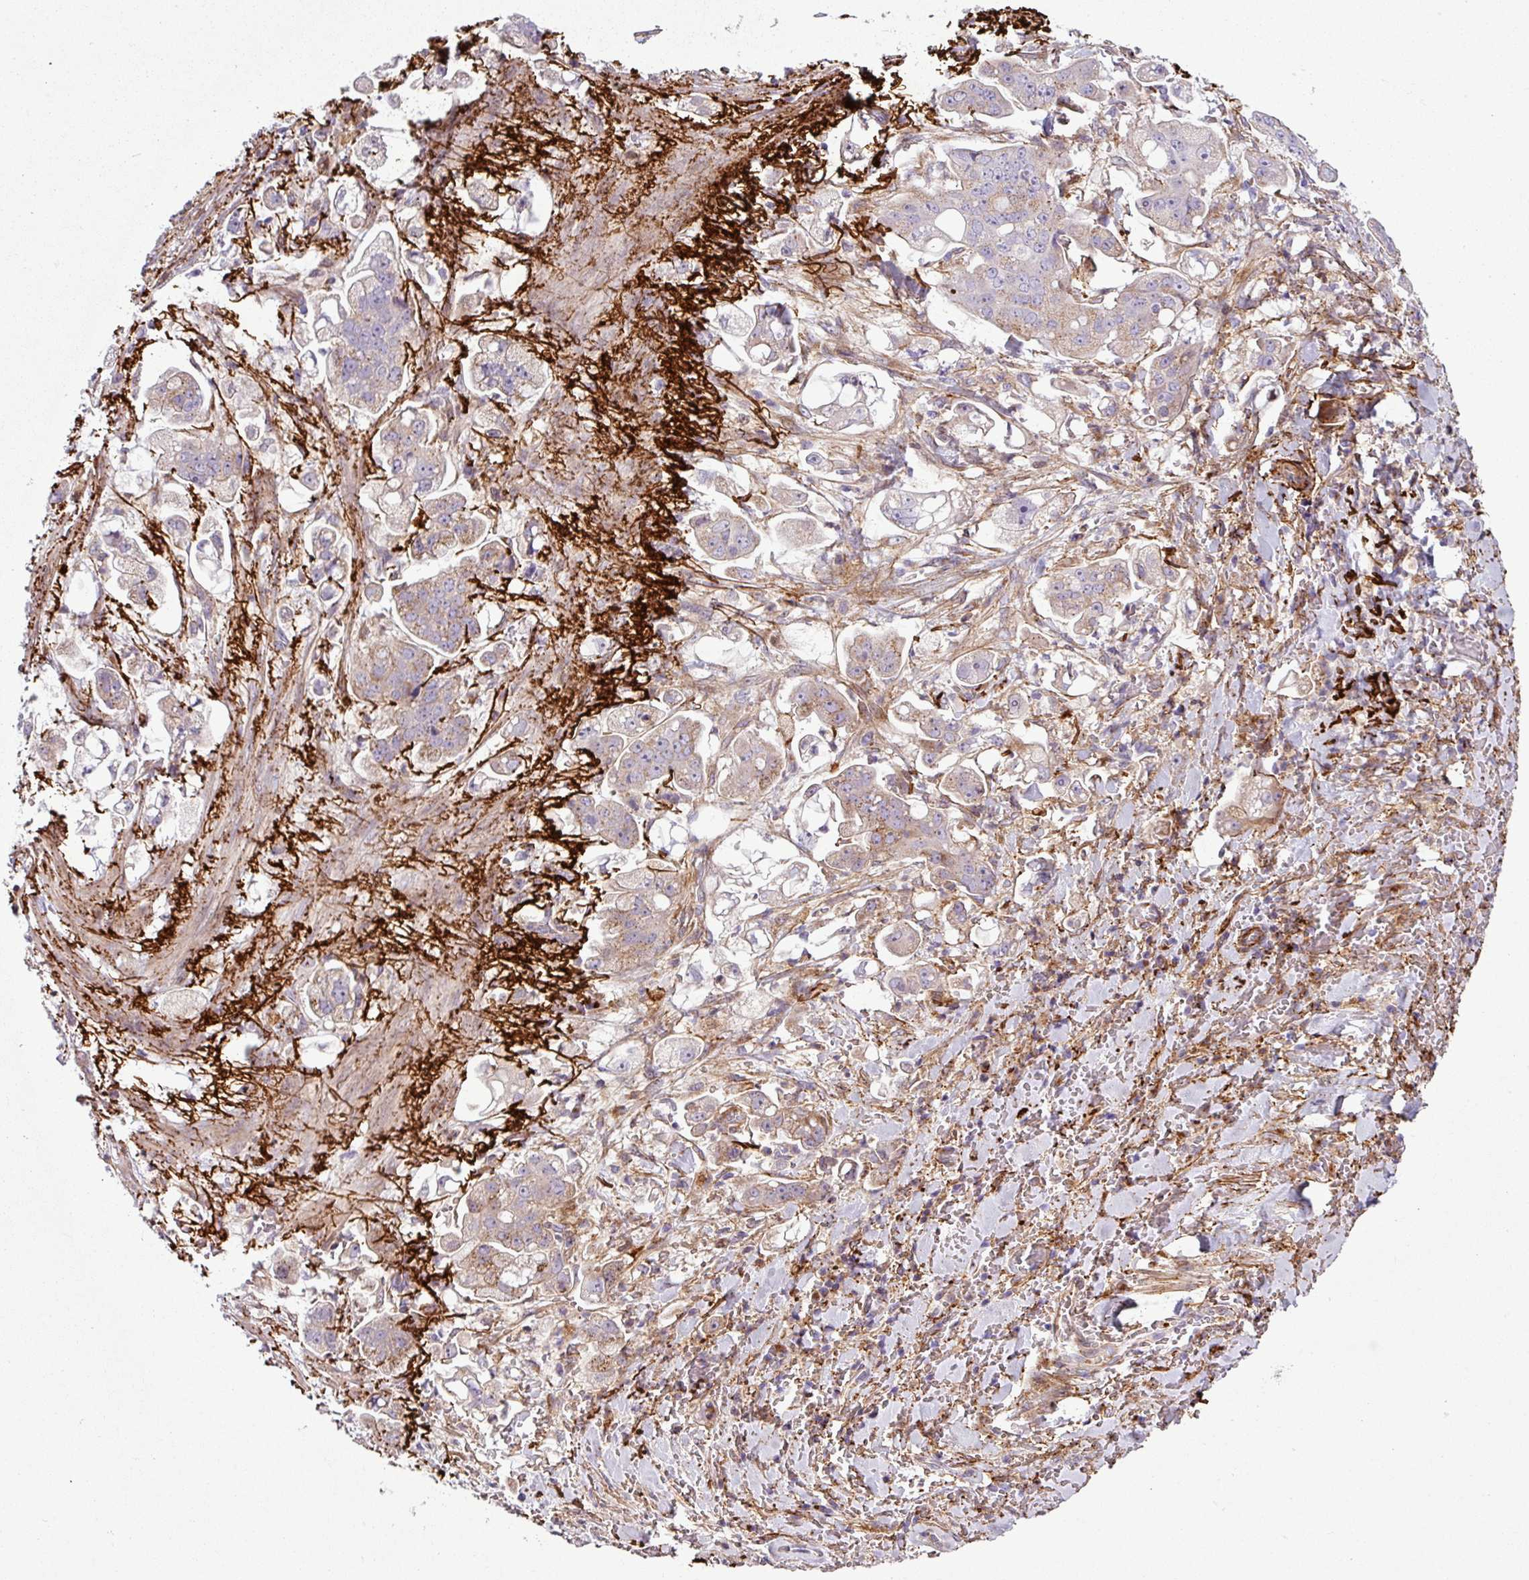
{"staining": {"intensity": "weak", "quantity": "25%-75%", "location": "cytoplasmic/membranous"}, "tissue": "stomach cancer", "cell_type": "Tumor cells", "image_type": "cancer", "snomed": [{"axis": "morphology", "description": "Adenocarcinoma, NOS"}, {"axis": "topography", "description": "Stomach"}], "caption": "Brown immunohistochemical staining in human stomach cancer displays weak cytoplasmic/membranous expression in approximately 25%-75% of tumor cells.", "gene": "COL8A1", "patient": {"sex": "male", "age": 62}}